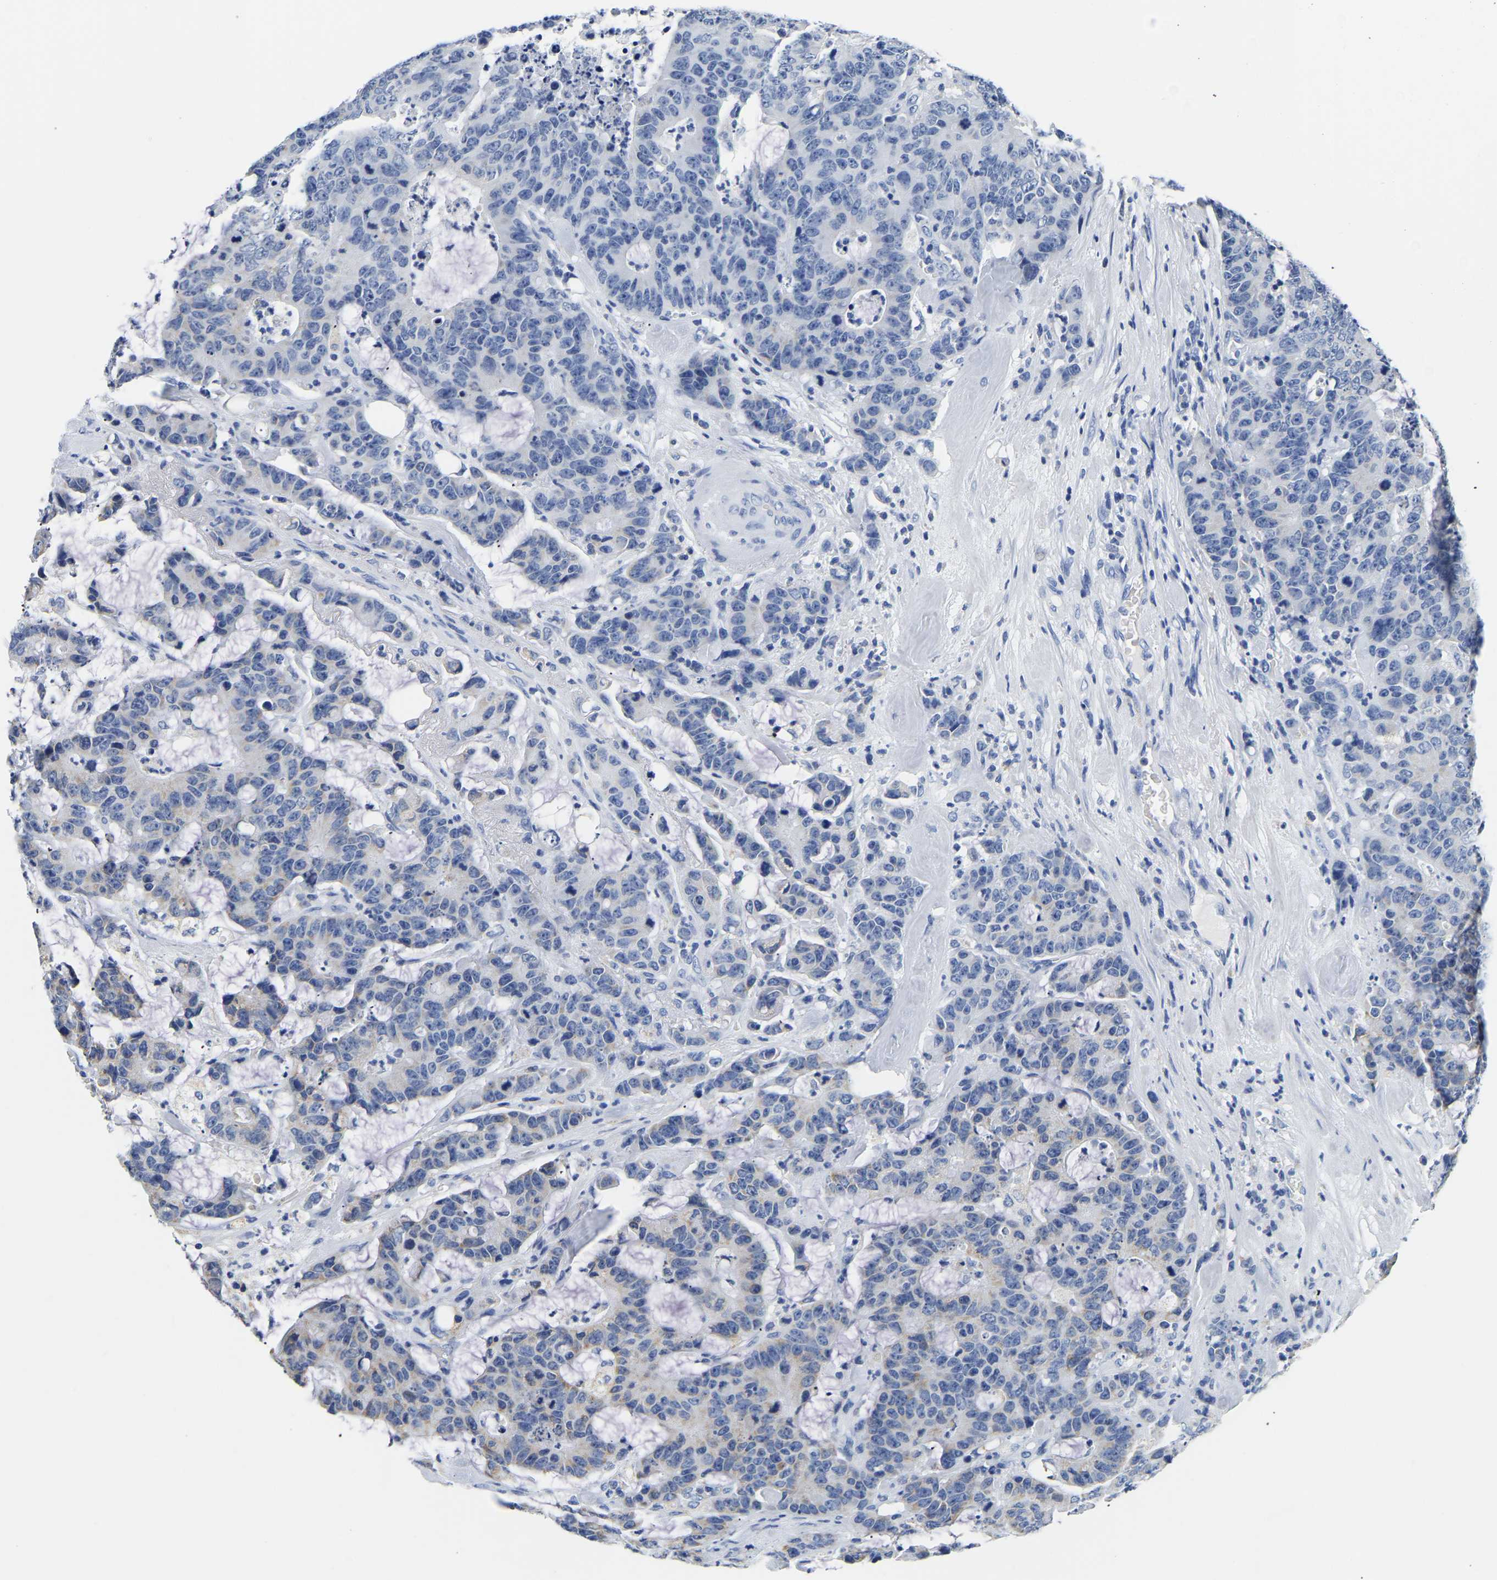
{"staining": {"intensity": "negative", "quantity": "none", "location": "none"}, "tissue": "colorectal cancer", "cell_type": "Tumor cells", "image_type": "cancer", "snomed": [{"axis": "morphology", "description": "Adenocarcinoma, NOS"}, {"axis": "topography", "description": "Colon"}], "caption": "Immunohistochemistry (IHC) photomicrograph of neoplastic tissue: colorectal adenocarcinoma stained with DAB (3,3'-diaminobenzidine) displays no significant protein expression in tumor cells.", "gene": "PCK2", "patient": {"sex": "female", "age": 86}}